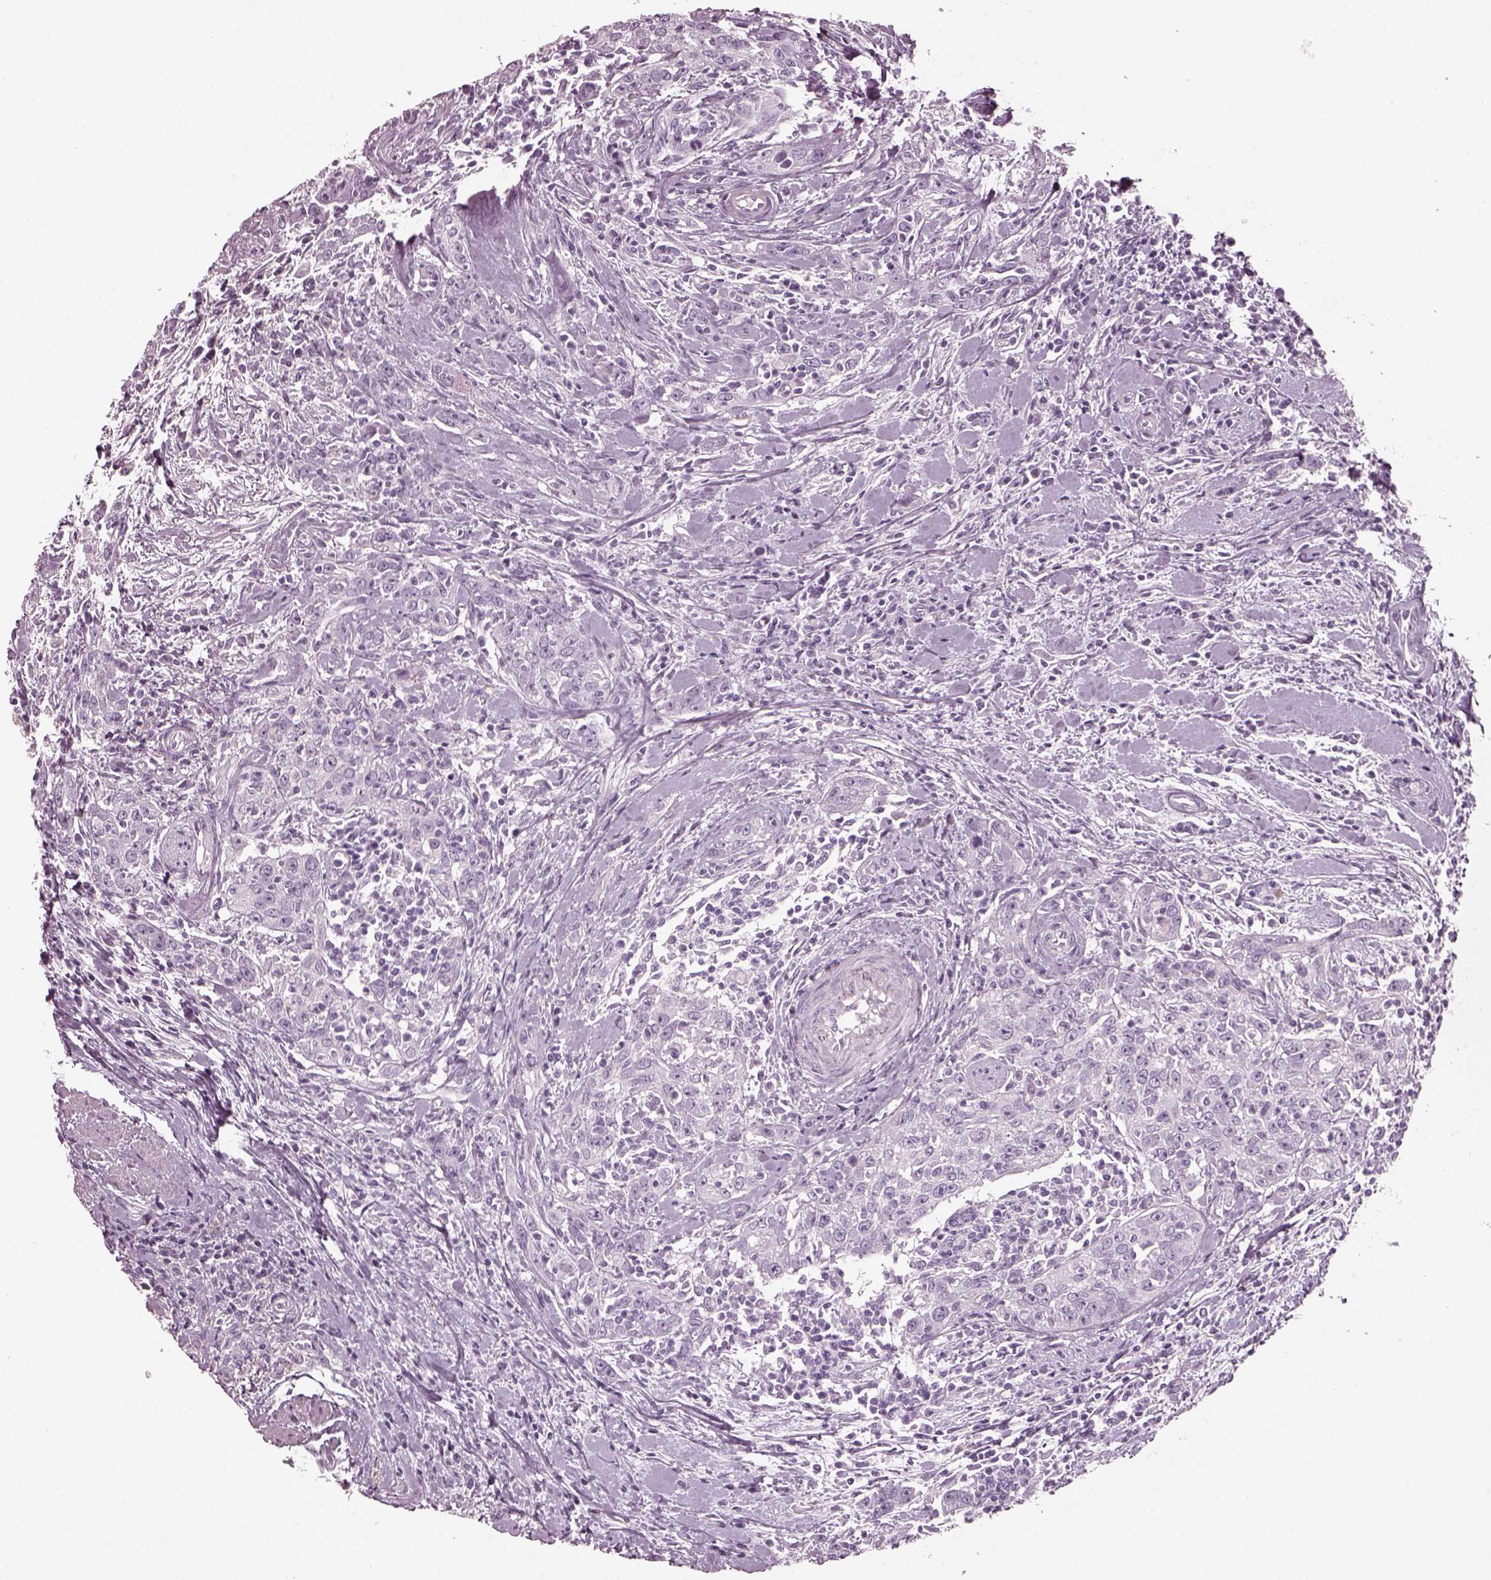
{"staining": {"intensity": "negative", "quantity": "none", "location": "none"}, "tissue": "urothelial cancer", "cell_type": "Tumor cells", "image_type": "cancer", "snomed": [{"axis": "morphology", "description": "Urothelial carcinoma, High grade"}, {"axis": "topography", "description": "Urinary bladder"}], "caption": "Urothelial cancer was stained to show a protein in brown. There is no significant positivity in tumor cells. Nuclei are stained in blue.", "gene": "RCVRN", "patient": {"sex": "male", "age": 83}}